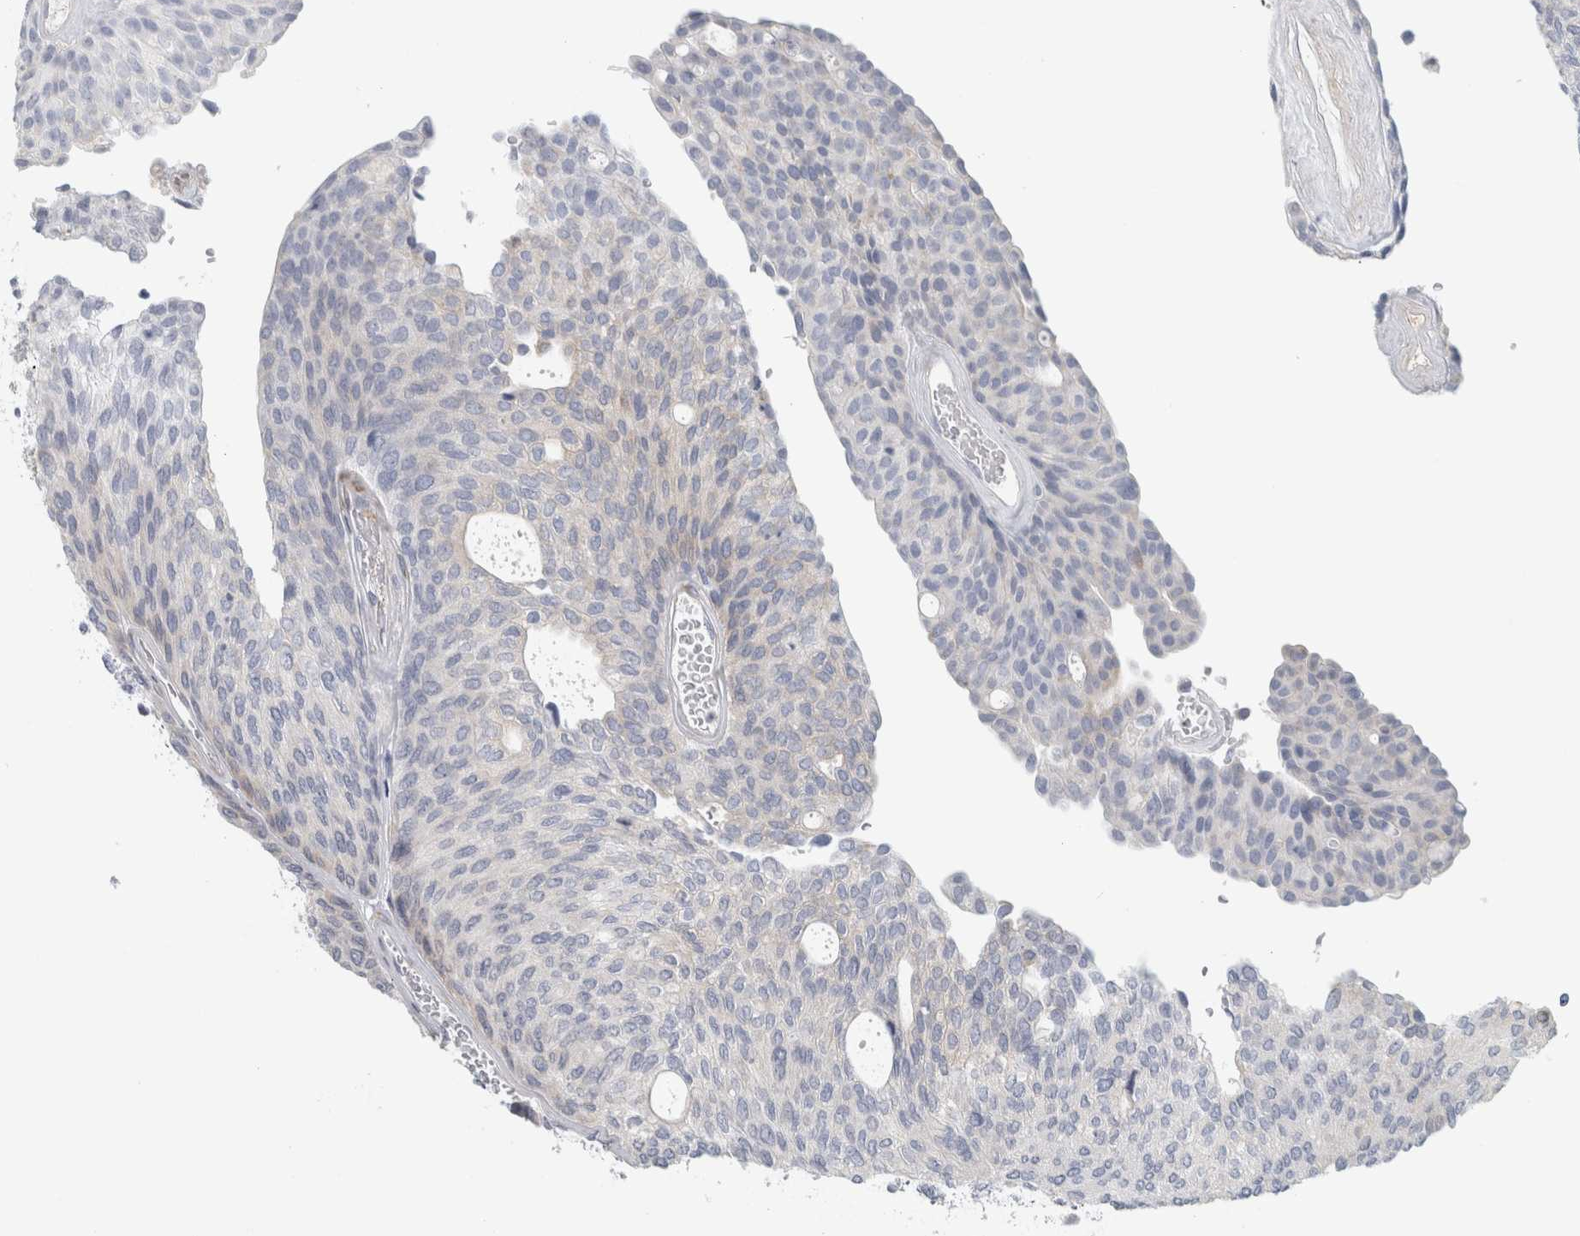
{"staining": {"intensity": "negative", "quantity": "none", "location": "none"}, "tissue": "urothelial cancer", "cell_type": "Tumor cells", "image_type": "cancer", "snomed": [{"axis": "morphology", "description": "Urothelial carcinoma, Low grade"}, {"axis": "topography", "description": "Urinary bladder"}], "caption": "This is an immunohistochemistry photomicrograph of low-grade urothelial carcinoma. There is no expression in tumor cells.", "gene": "B3GNT3", "patient": {"sex": "female", "age": 79}}